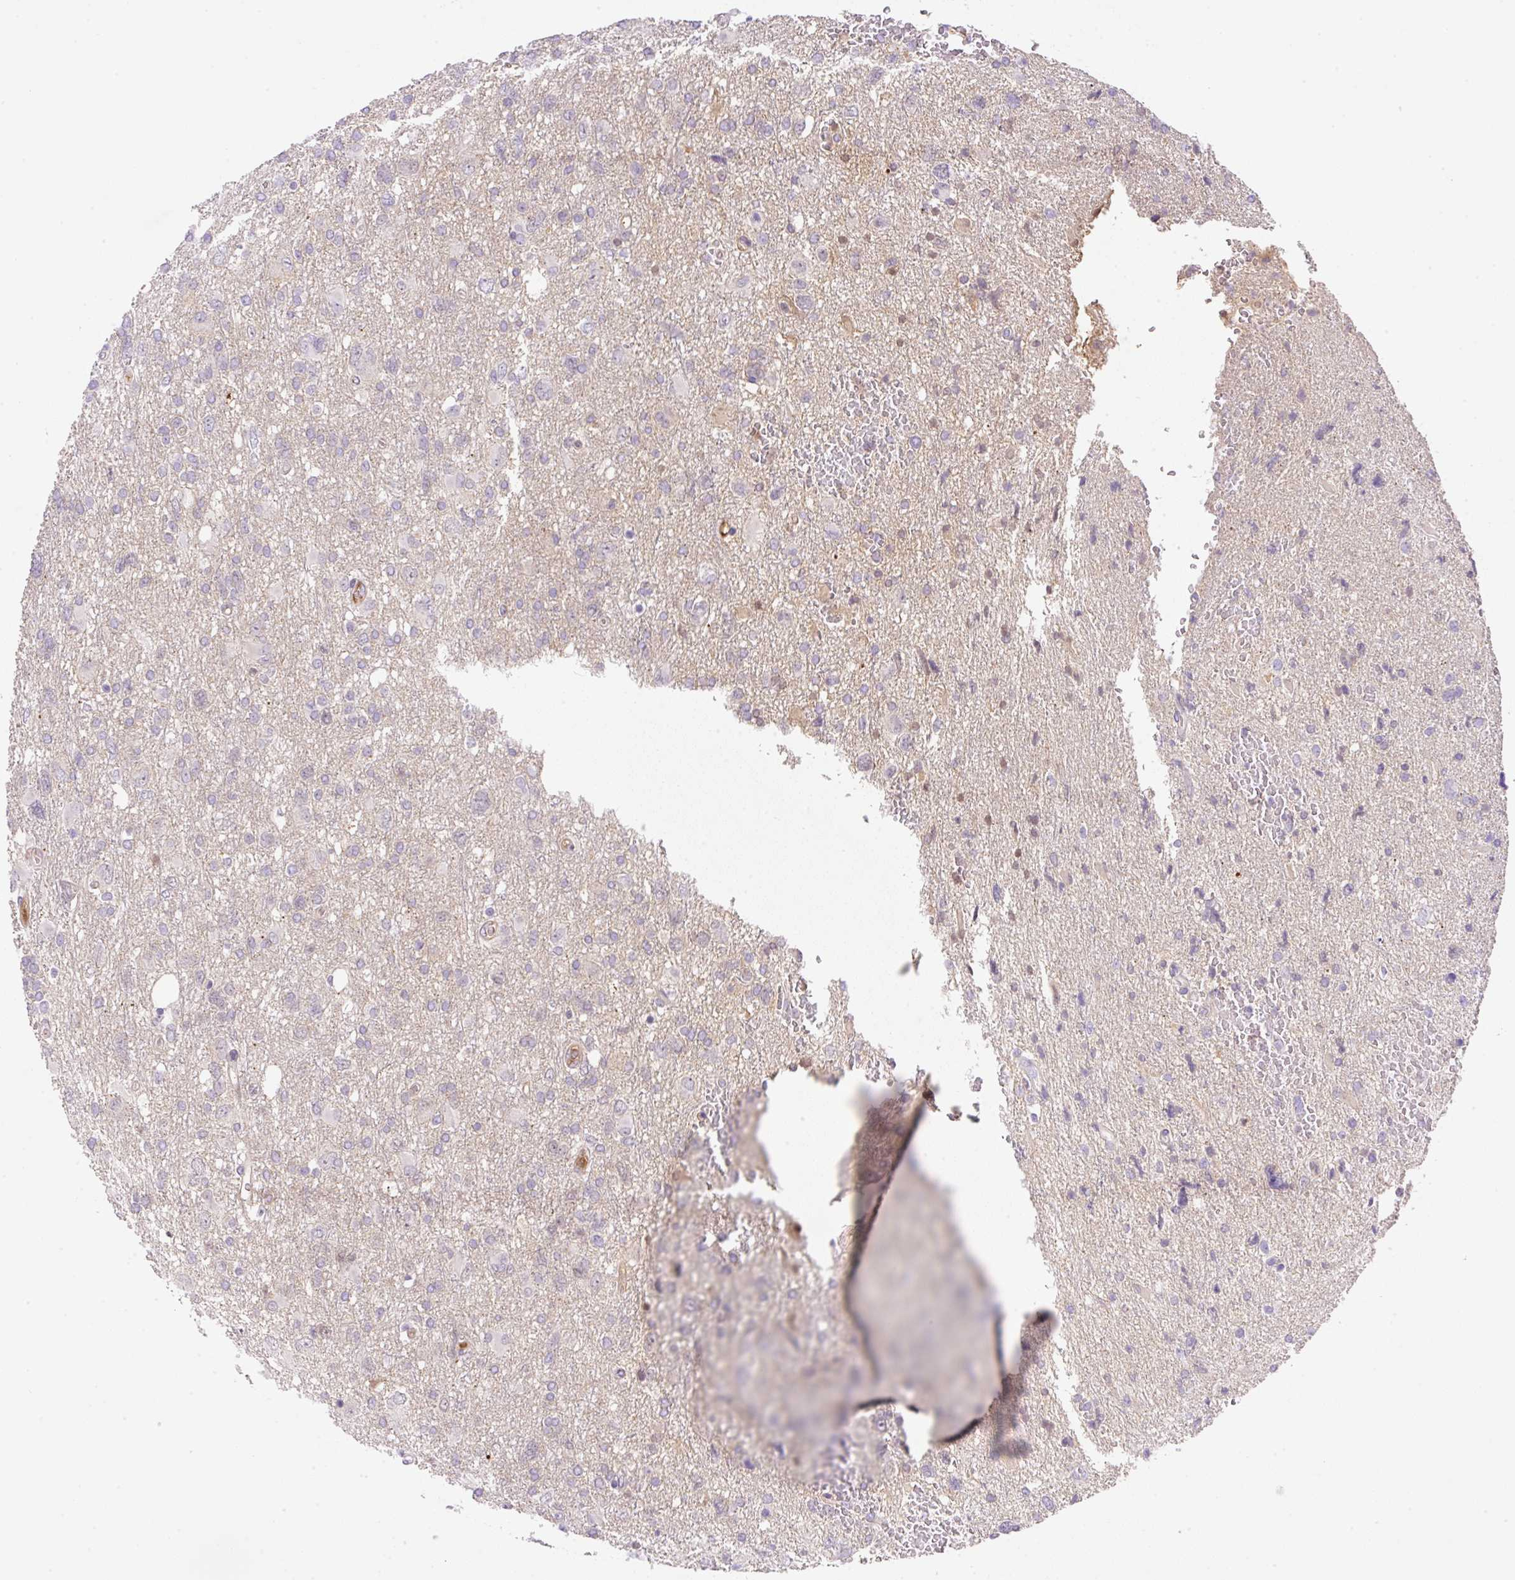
{"staining": {"intensity": "negative", "quantity": "none", "location": "none"}, "tissue": "glioma", "cell_type": "Tumor cells", "image_type": "cancer", "snomed": [{"axis": "morphology", "description": "Glioma, malignant, High grade"}, {"axis": "topography", "description": "Brain"}], "caption": "Immunohistochemistry histopathology image of human malignant glioma (high-grade) stained for a protein (brown), which exhibits no staining in tumor cells.", "gene": "TDRD15", "patient": {"sex": "male", "age": 61}}